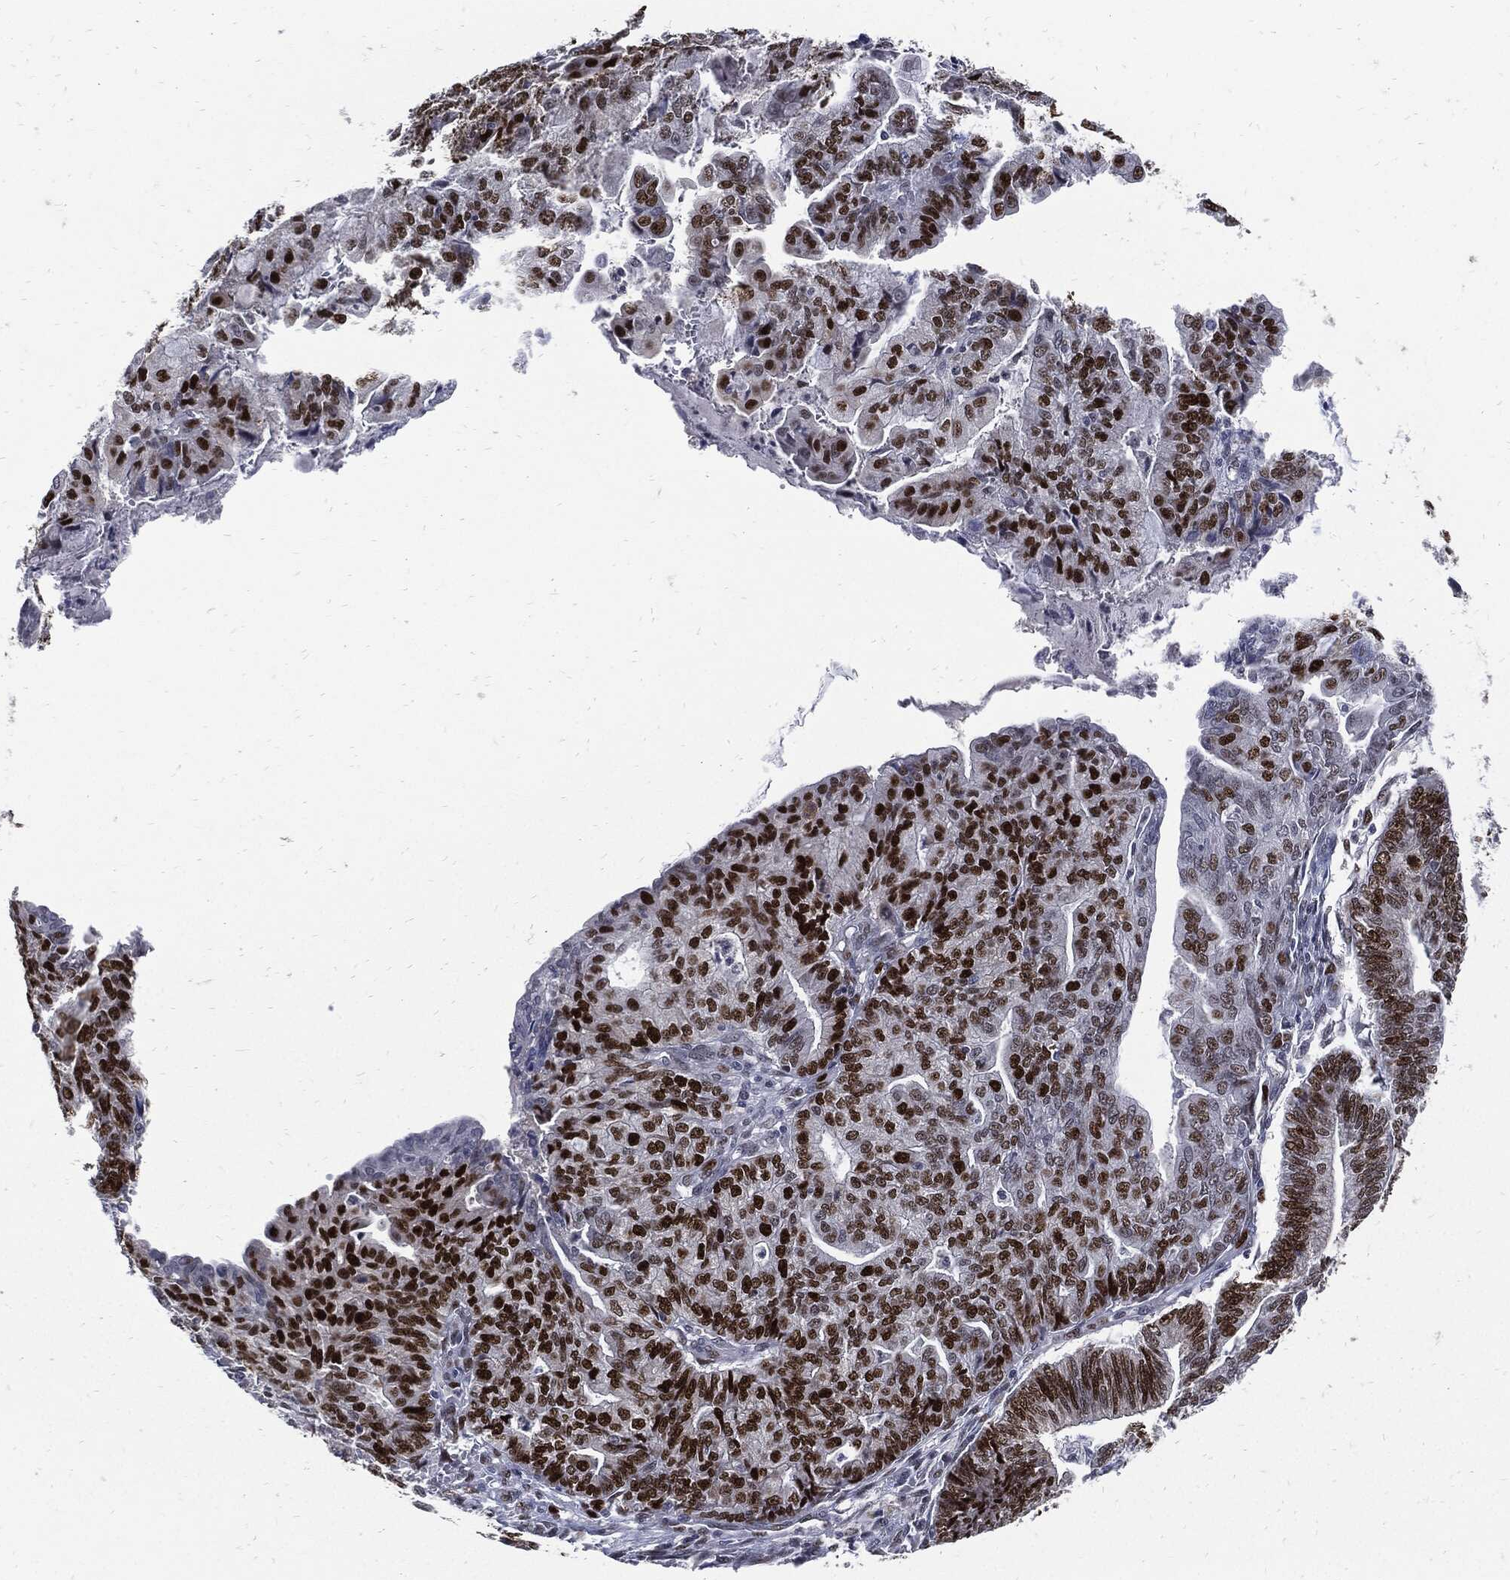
{"staining": {"intensity": "strong", "quantity": "25%-75%", "location": "nuclear"}, "tissue": "endometrial cancer", "cell_type": "Tumor cells", "image_type": "cancer", "snomed": [{"axis": "morphology", "description": "Adenocarcinoma, NOS"}, {"axis": "topography", "description": "Endometrium"}], "caption": "A photomicrograph of human endometrial cancer (adenocarcinoma) stained for a protein exhibits strong nuclear brown staining in tumor cells.", "gene": "NBN", "patient": {"sex": "female", "age": 82}}